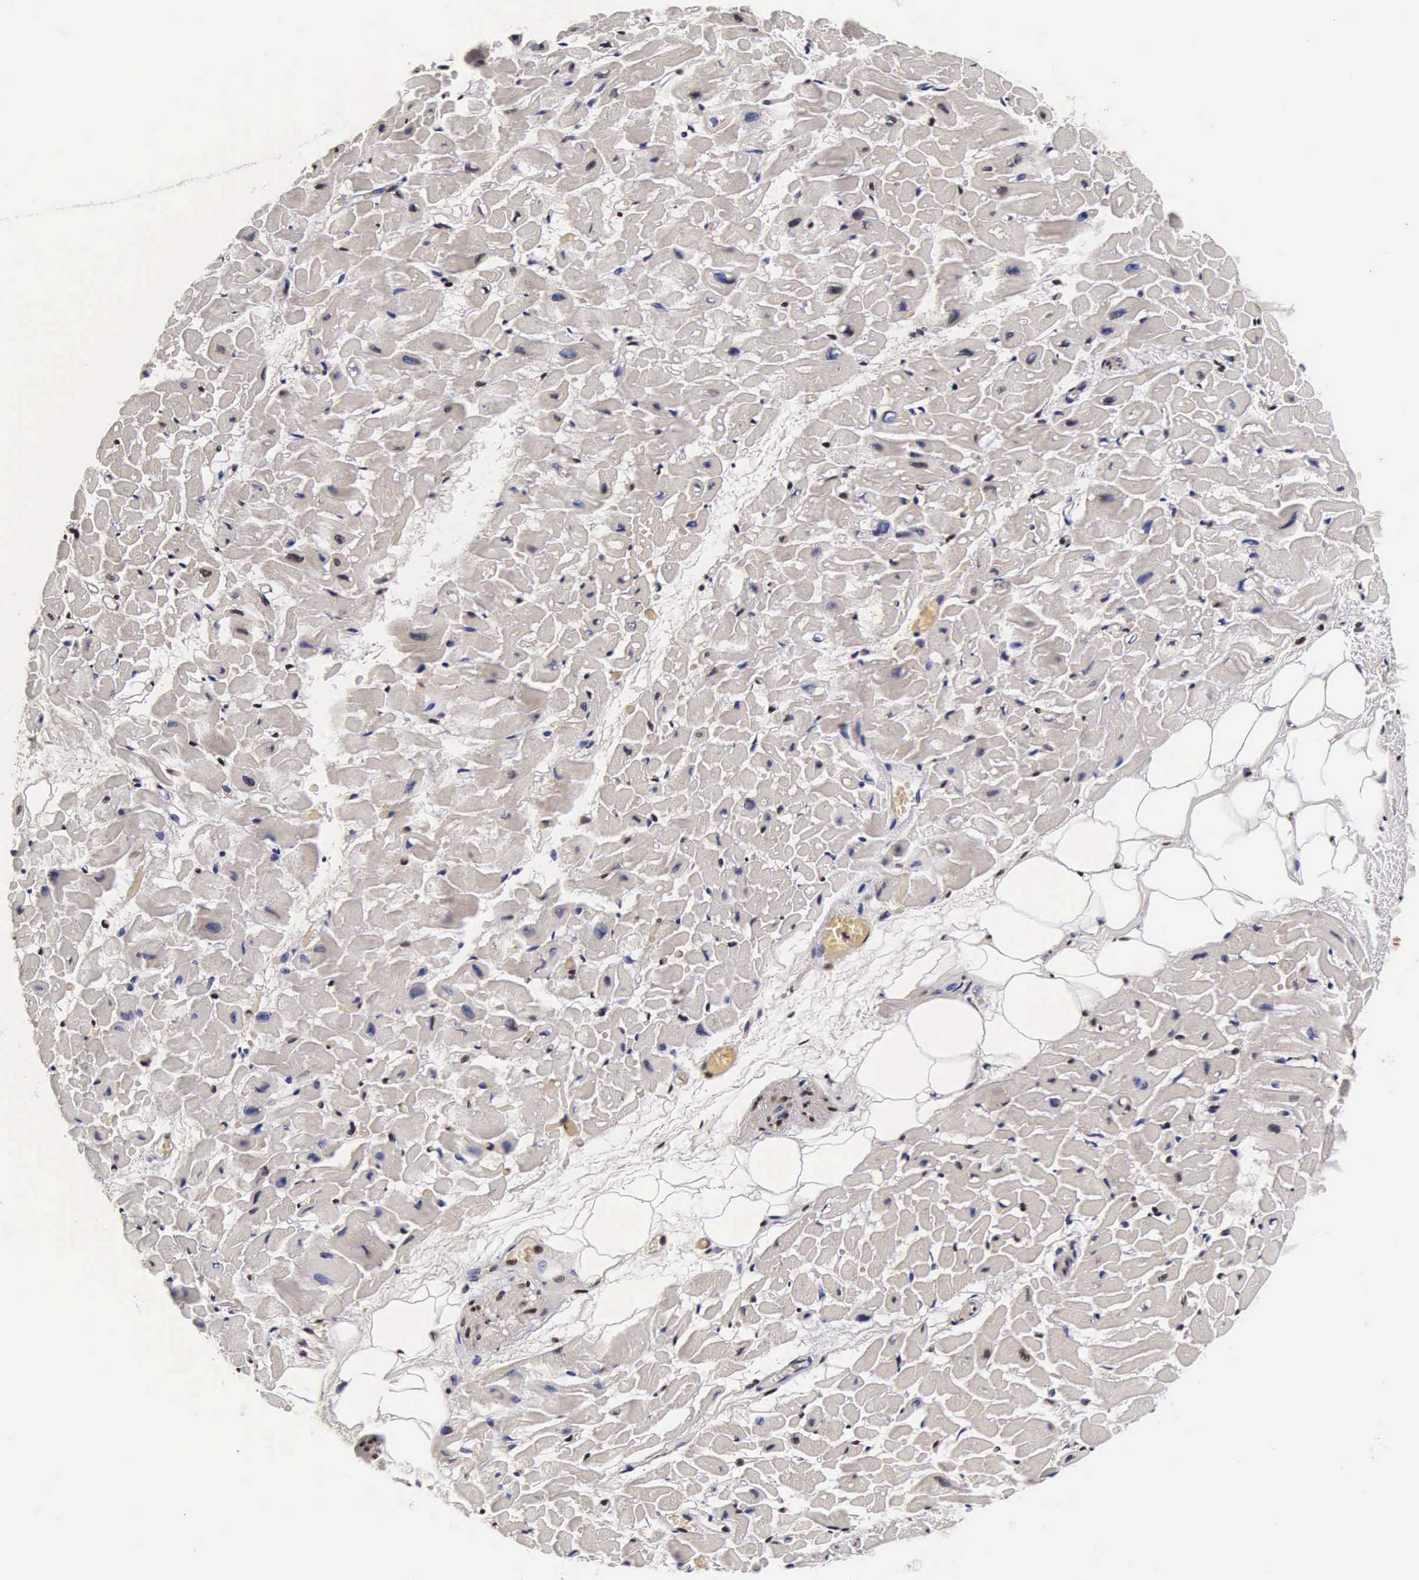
{"staining": {"intensity": "weak", "quantity": "<25%", "location": "nuclear"}, "tissue": "heart muscle", "cell_type": "Cardiomyocytes", "image_type": "normal", "snomed": [{"axis": "morphology", "description": "Normal tissue, NOS"}, {"axis": "topography", "description": "Heart"}], "caption": "High power microscopy histopathology image of an immunohistochemistry (IHC) histopathology image of benign heart muscle, revealing no significant expression in cardiomyocytes.", "gene": "BCL2L2", "patient": {"sex": "male", "age": 45}}